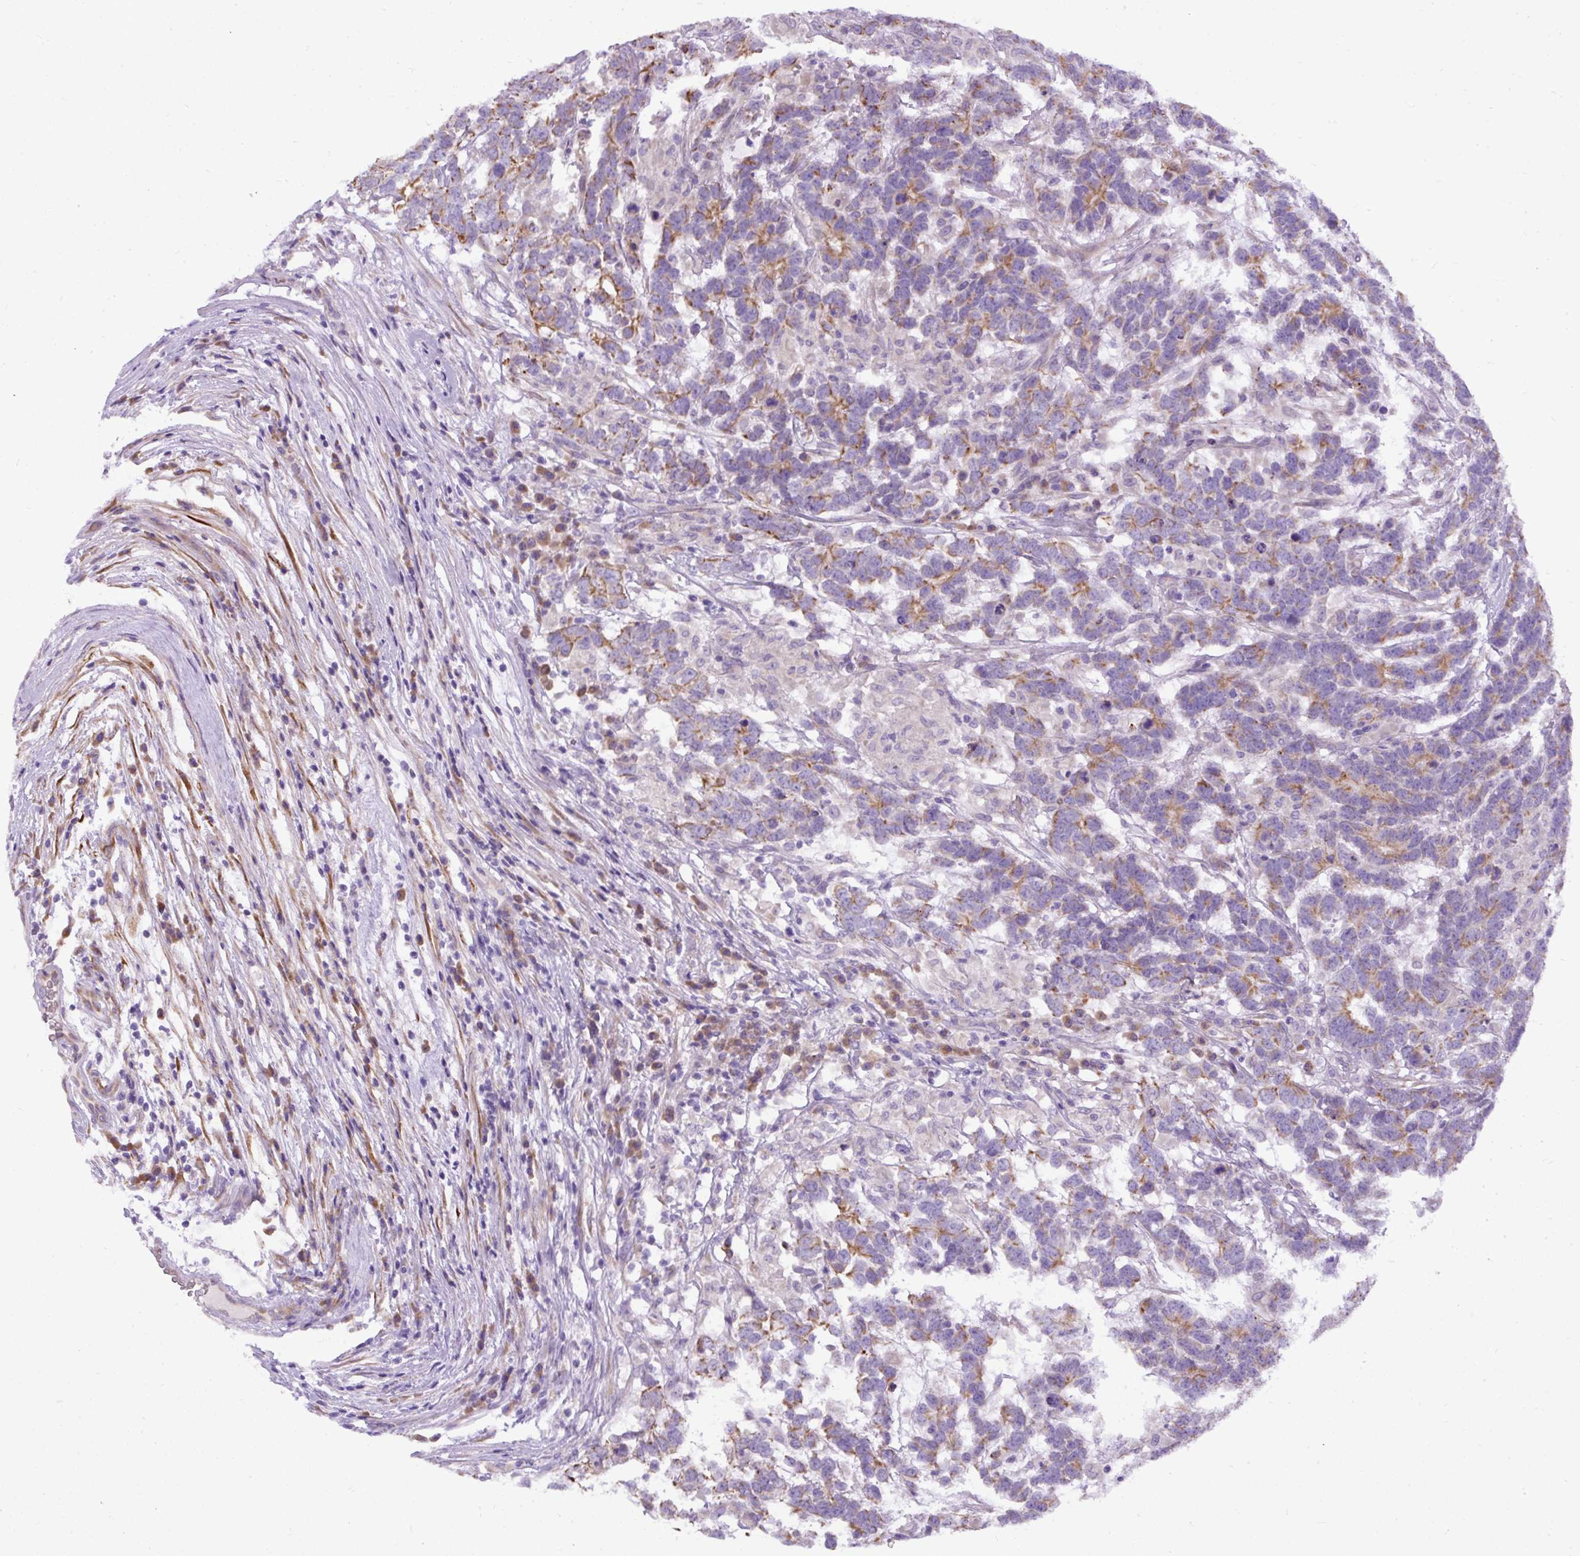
{"staining": {"intensity": "moderate", "quantity": "25%-75%", "location": "cytoplasmic/membranous"}, "tissue": "testis cancer", "cell_type": "Tumor cells", "image_type": "cancer", "snomed": [{"axis": "morphology", "description": "Carcinoma, Embryonal, NOS"}, {"axis": "topography", "description": "Testis"}], "caption": "High-power microscopy captured an immunohistochemistry (IHC) micrograph of testis embryonal carcinoma, revealing moderate cytoplasmic/membranous positivity in approximately 25%-75% of tumor cells.", "gene": "FAM149A", "patient": {"sex": "male", "age": 26}}